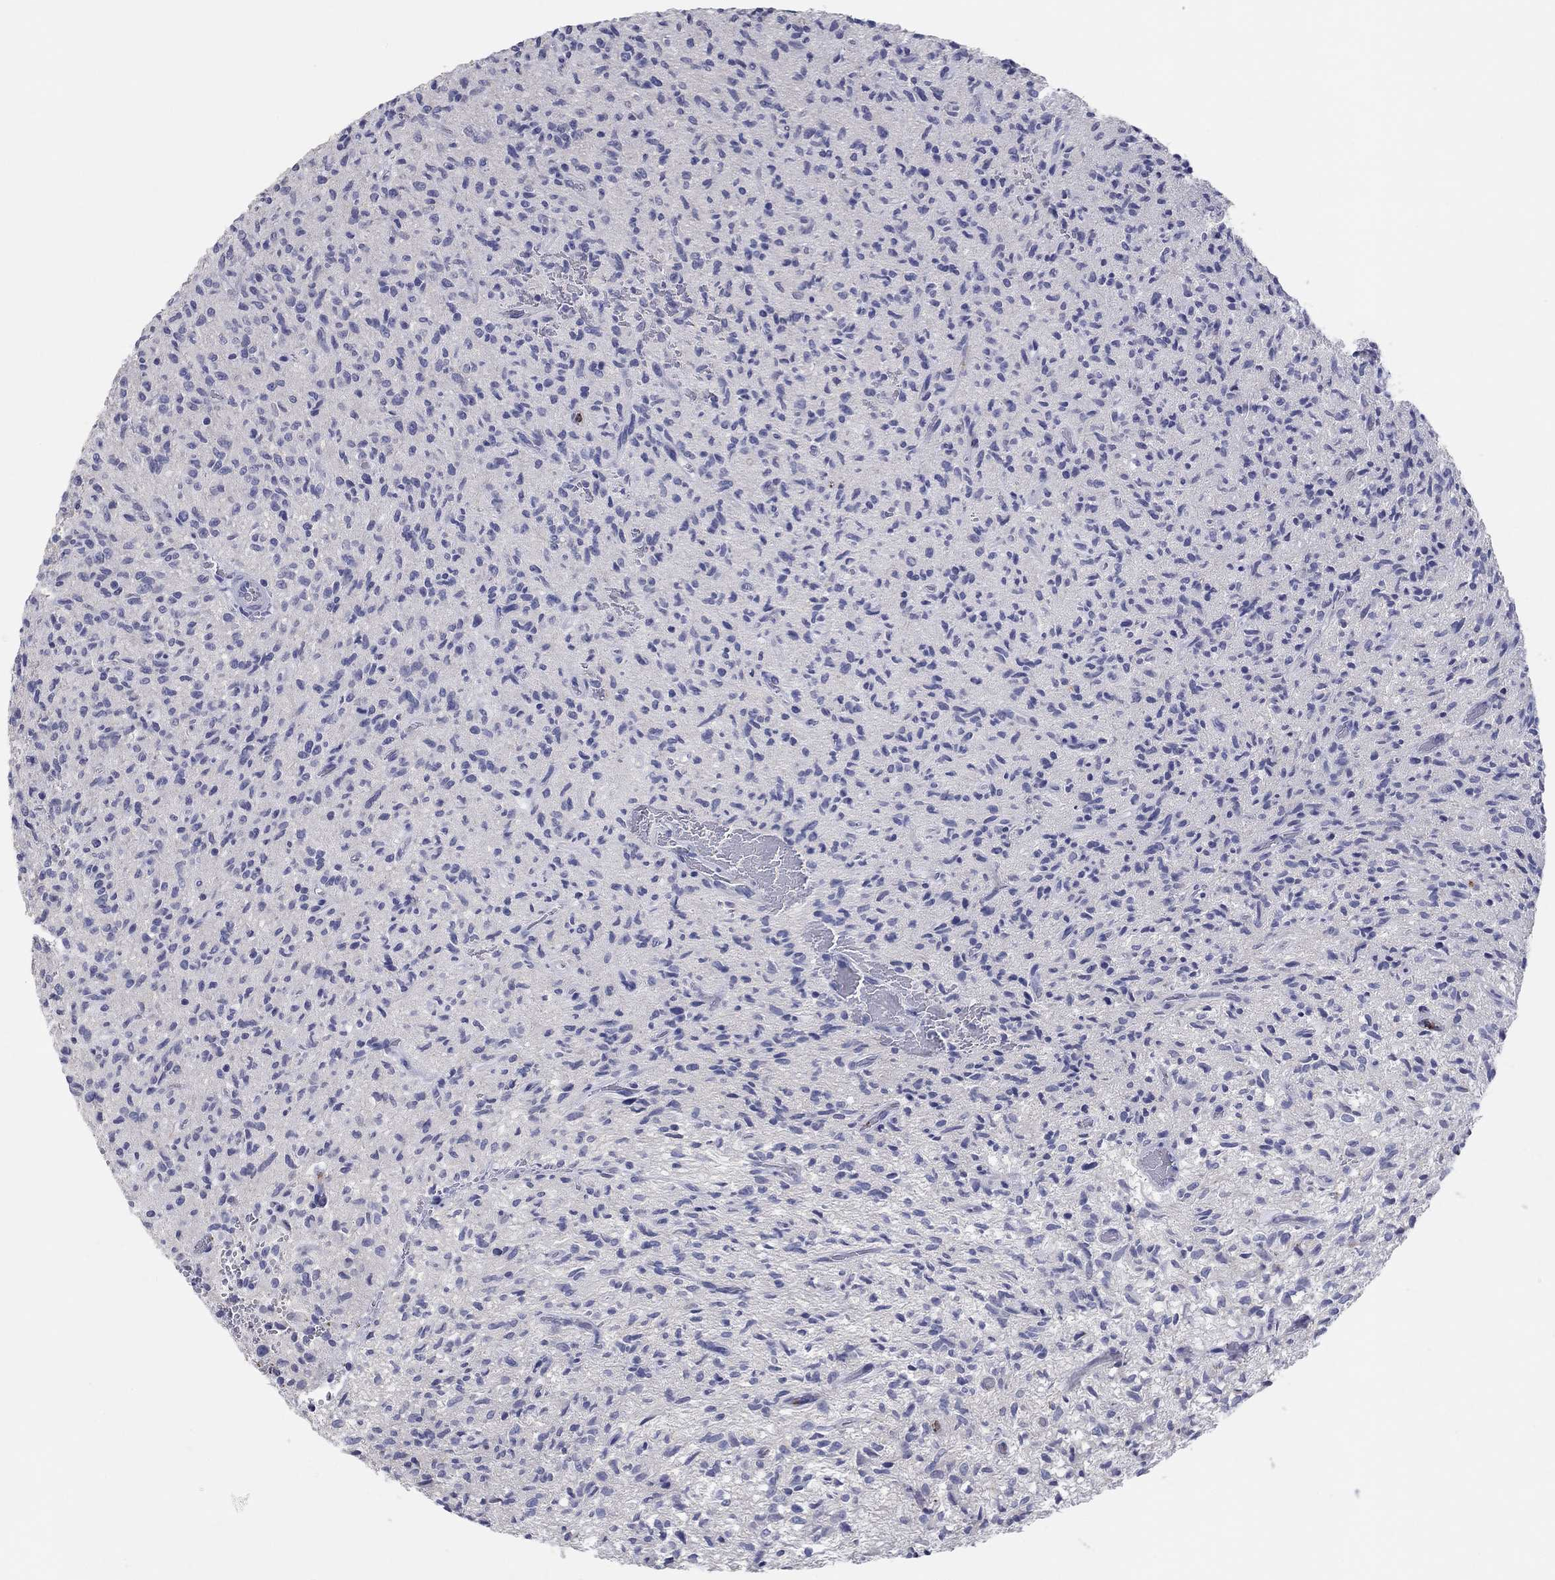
{"staining": {"intensity": "negative", "quantity": "none", "location": "none"}, "tissue": "glioma", "cell_type": "Tumor cells", "image_type": "cancer", "snomed": [{"axis": "morphology", "description": "Glioma, malignant, High grade"}, {"axis": "topography", "description": "Brain"}], "caption": "A micrograph of human malignant high-grade glioma is negative for staining in tumor cells. (DAB immunohistochemistry visualized using brightfield microscopy, high magnification).", "gene": "LRRC4C", "patient": {"sex": "male", "age": 64}}